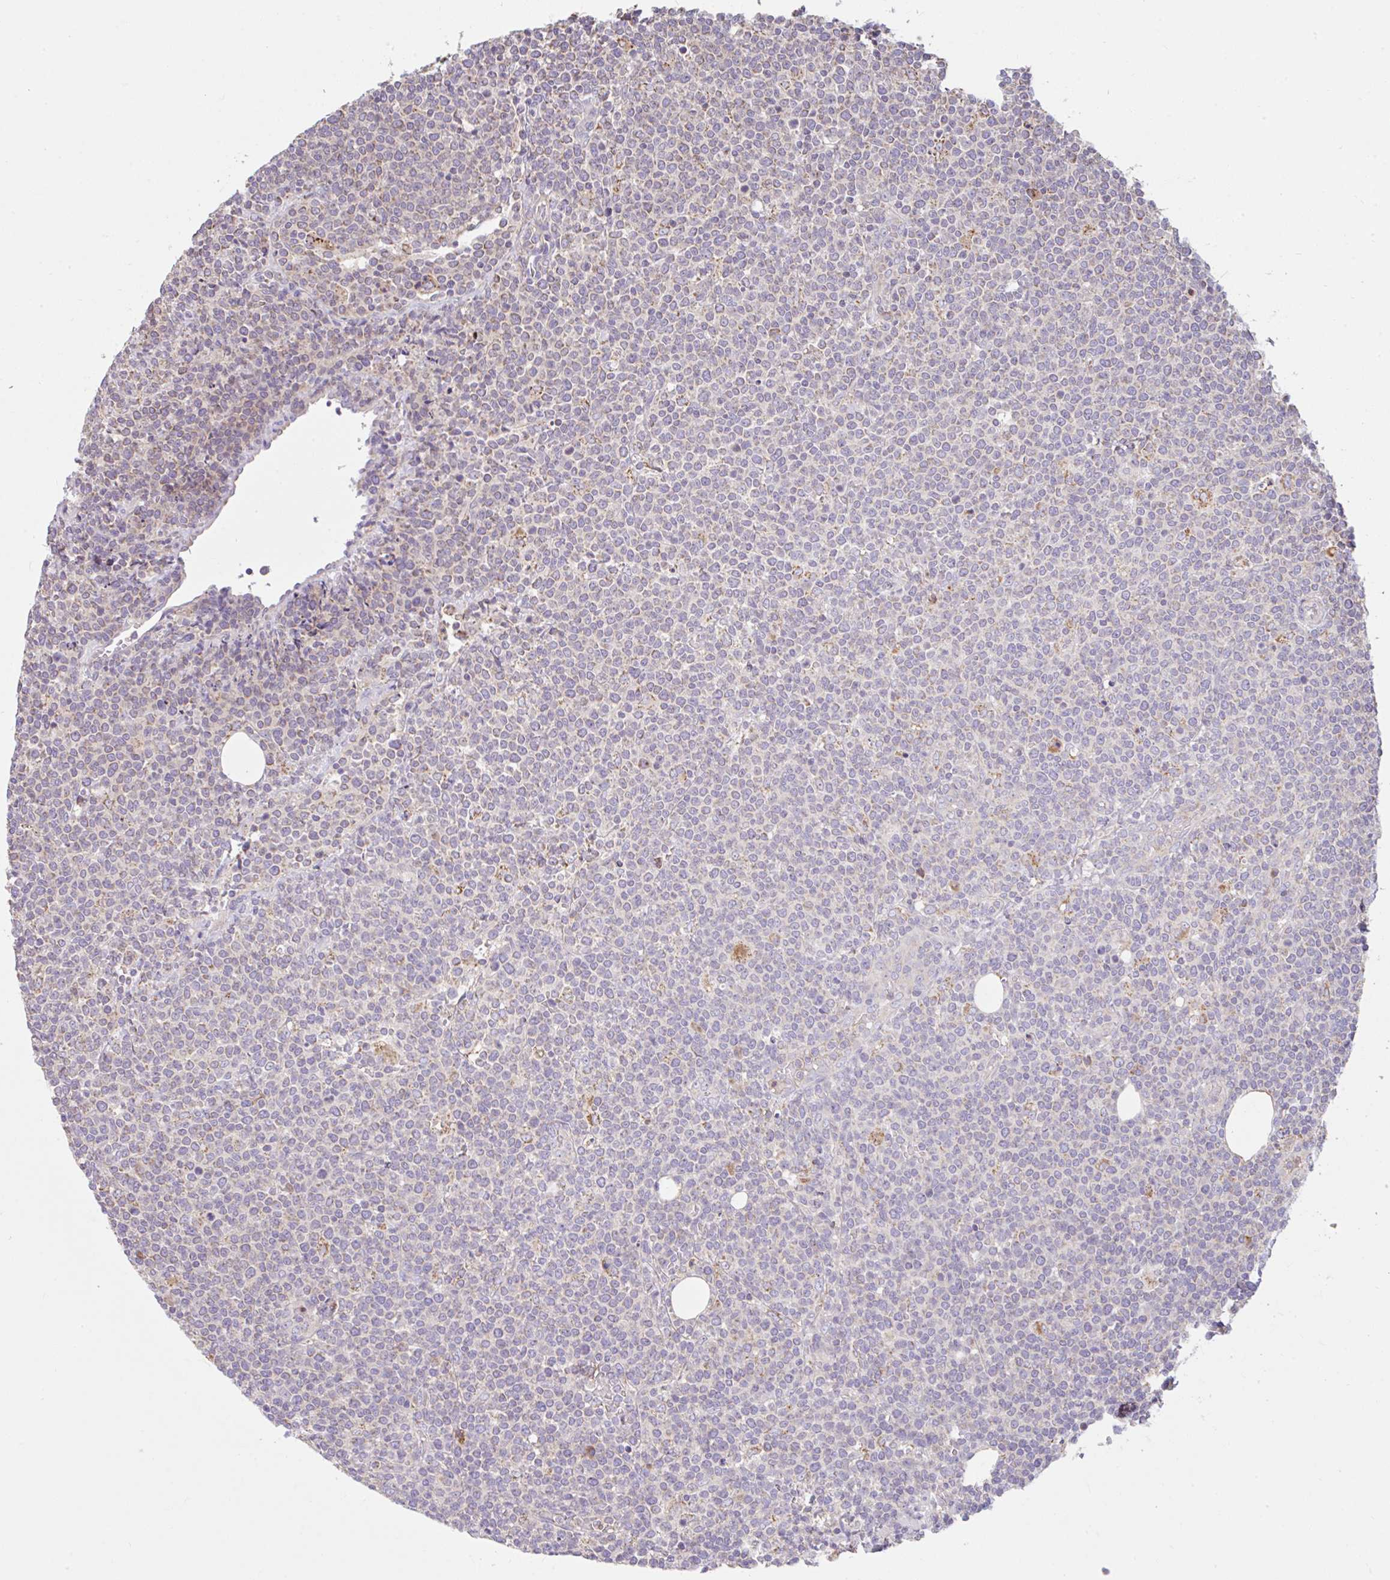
{"staining": {"intensity": "negative", "quantity": "none", "location": "none"}, "tissue": "lymphoma", "cell_type": "Tumor cells", "image_type": "cancer", "snomed": [{"axis": "morphology", "description": "Malignant lymphoma, non-Hodgkin's type, High grade"}, {"axis": "topography", "description": "Lymph node"}], "caption": "Tumor cells are negative for brown protein staining in lymphoma.", "gene": "RALBP1", "patient": {"sex": "male", "age": 61}}